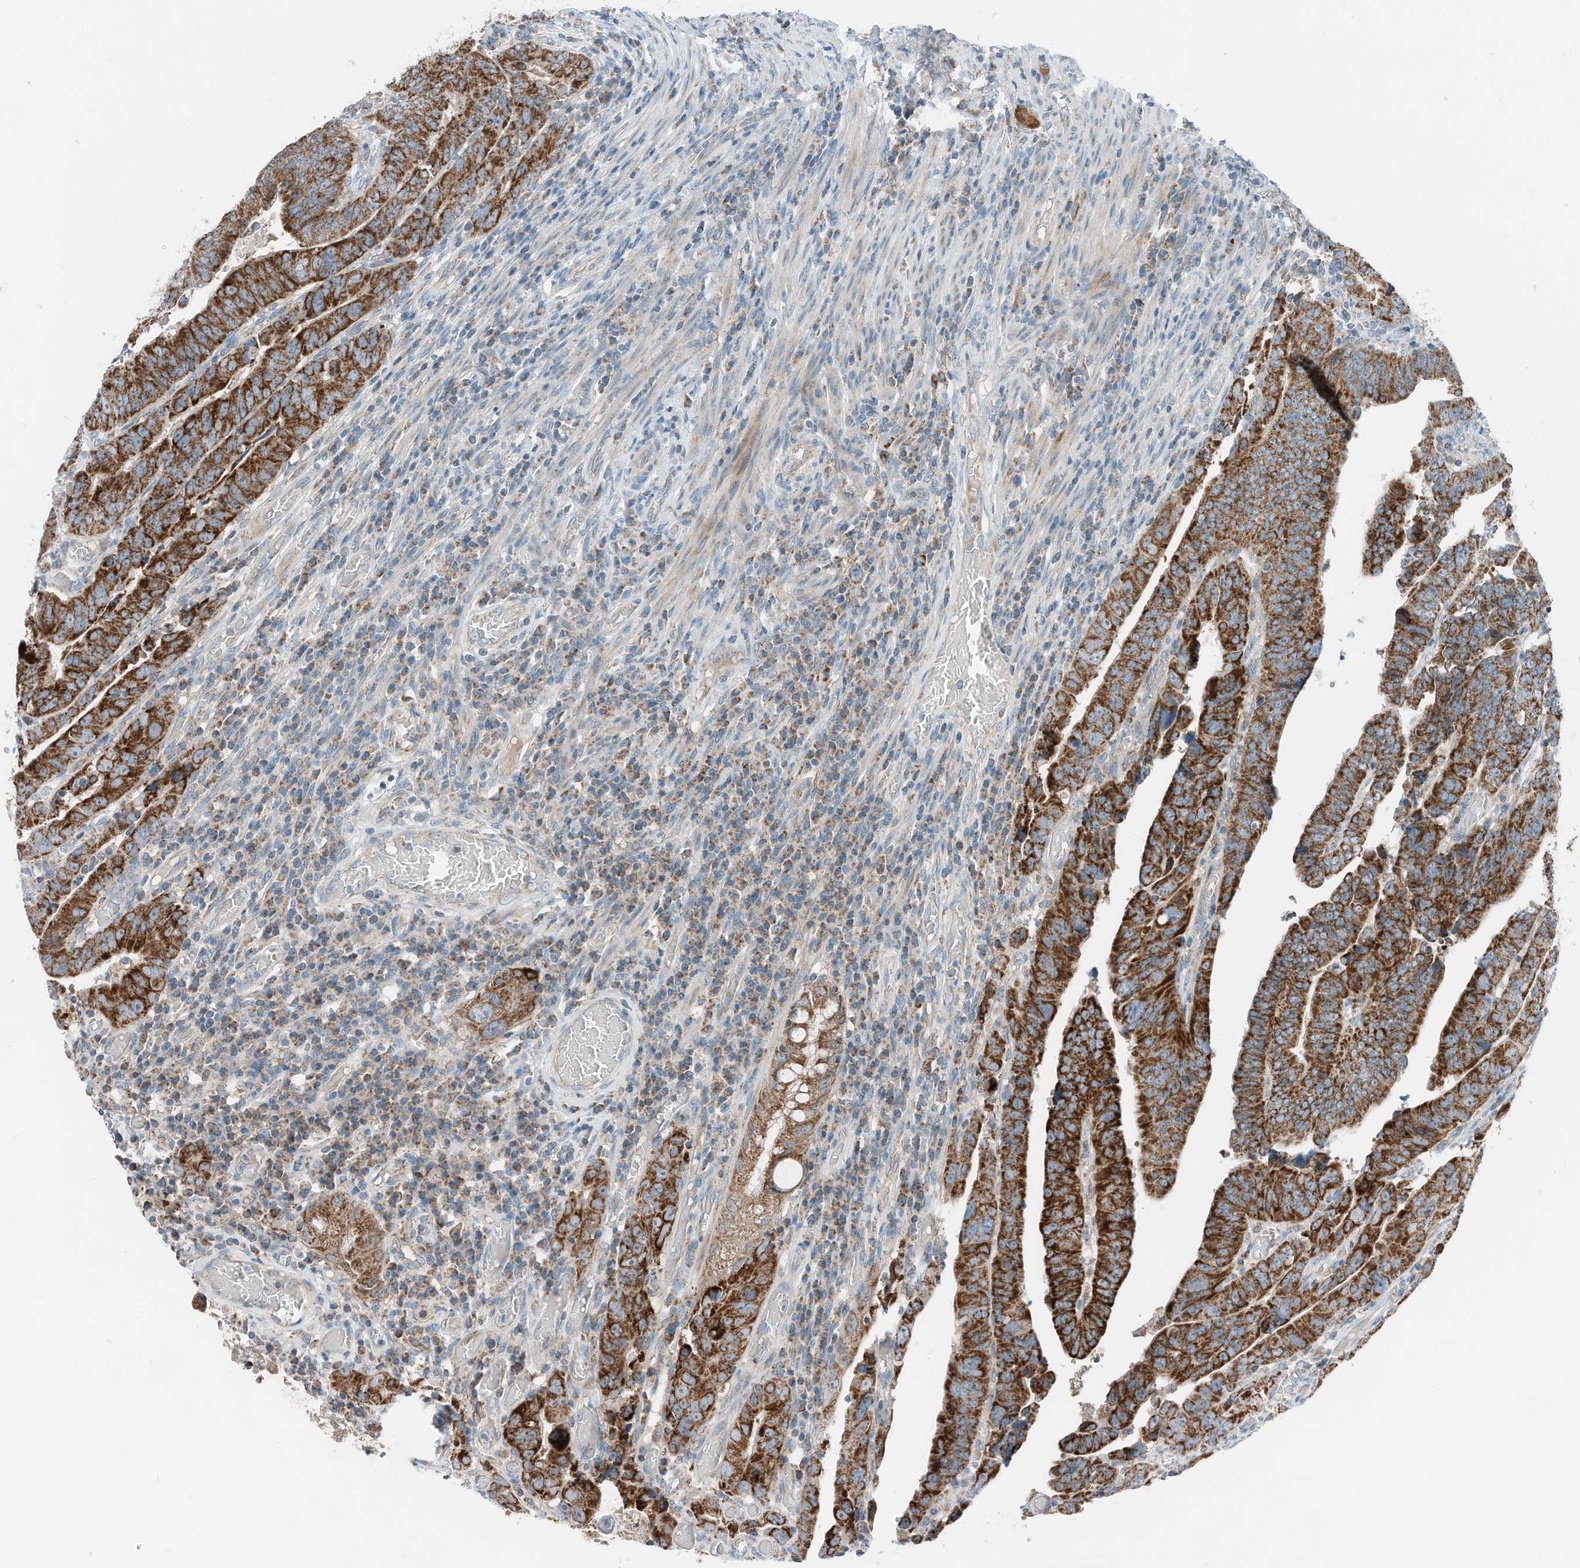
{"staining": {"intensity": "strong", "quantity": ">75%", "location": "cytoplasmic/membranous"}, "tissue": "colorectal cancer", "cell_type": "Tumor cells", "image_type": "cancer", "snomed": [{"axis": "morphology", "description": "Normal tissue, NOS"}, {"axis": "morphology", "description": "Adenocarcinoma, NOS"}, {"axis": "topography", "description": "Rectum"}], "caption": "Adenocarcinoma (colorectal) stained with a protein marker demonstrates strong staining in tumor cells.", "gene": "RMND1", "patient": {"sex": "female", "age": 65}}